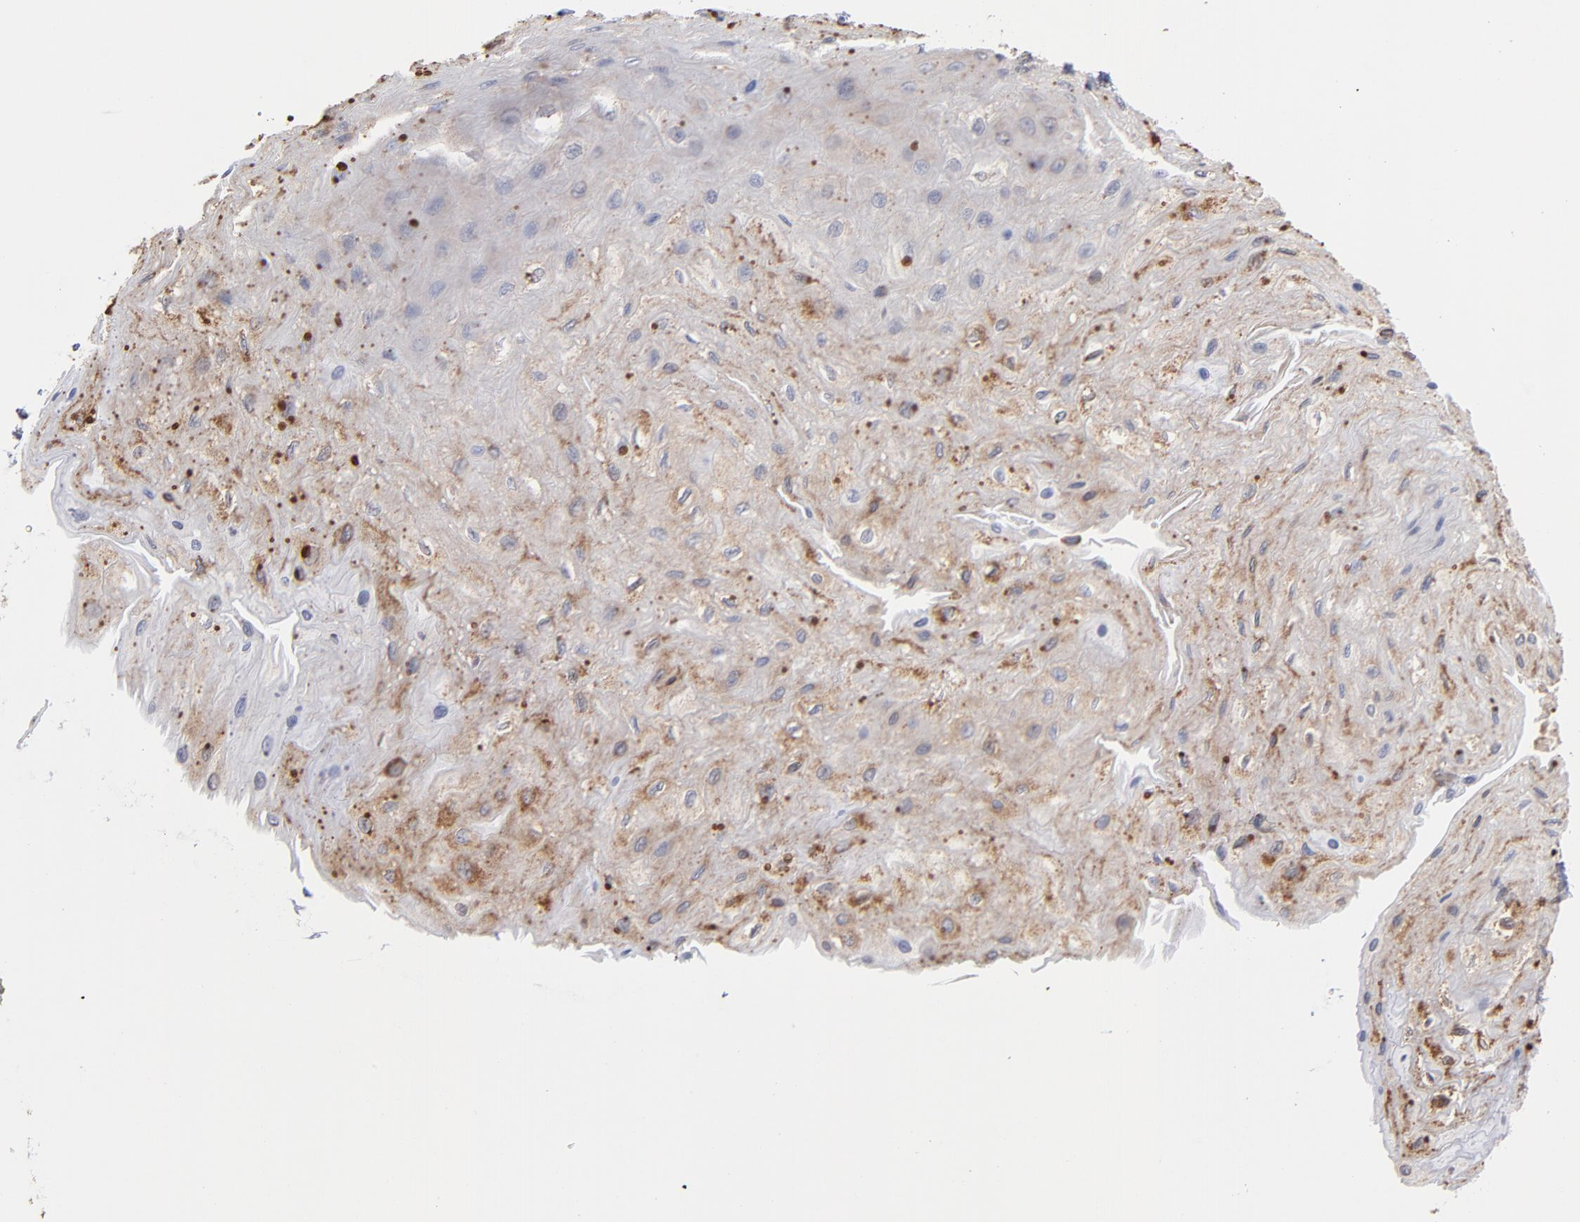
{"staining": {"intensity": "moderate", "quantity": "25%-75%", "location": "cytoplasmic/membranous"}, "tissue": "esophagus", "cell_type": "Squamous epithelial cells", "image_type": "normal", "snomed": [{"axis": "morphology", "description": "Normal tissue, NOS"}, {"axis": "topography", "description": "Esophagus"}], "caption": "Moderate cytoplasmic/membranous protein positivity is appreciated in approximately 25%-75% of squamous epithelial cells in esophagus. The staining was performed using DAB, with brown indicating positive protein expression. Nuclei are stained blue with hematoxylin.", "gene": "RPL3", "patient": {"sex": "female", "age": 72}}